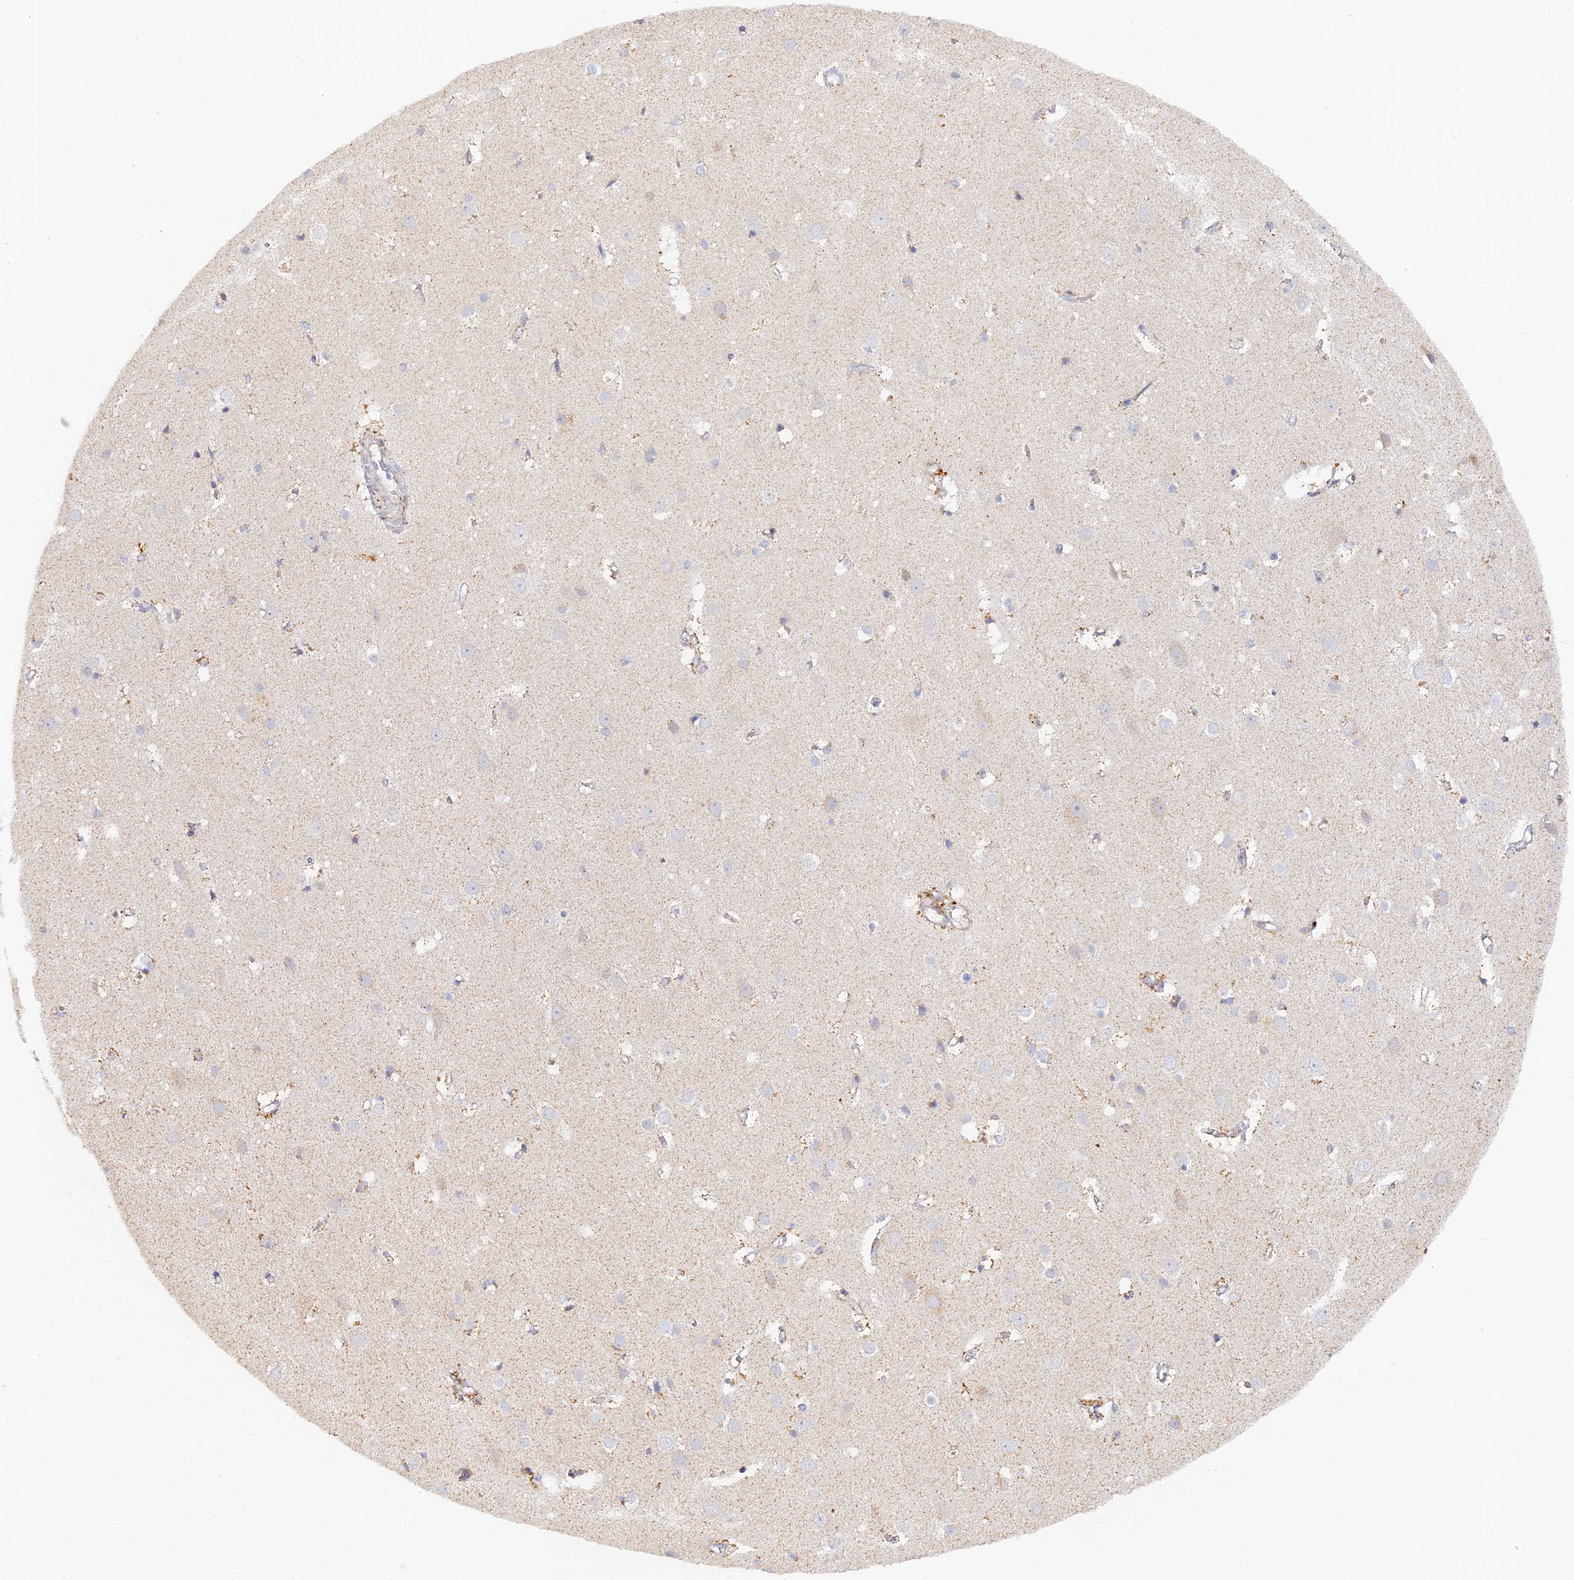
{"staining": {"intensity": "negative", "quantity": "none", "location": "none"}, "tissue": "cerebral cortex", "cell_type": "Endothelial cells", "image_type": "normal", "snomed": [{"axis": "morphology", "description": "Normal tissue, NOS"}, {"axis": "topography", "description": "Cerebral cortex"}], "caption": "IHC of normal cerebral cortex reveals no positivity in endothelial cells. (DAB immunohistochemistry with hematoxylin counter stain).", "gene": "DONSON", "patient": {"sex": "male", "age": 54}}